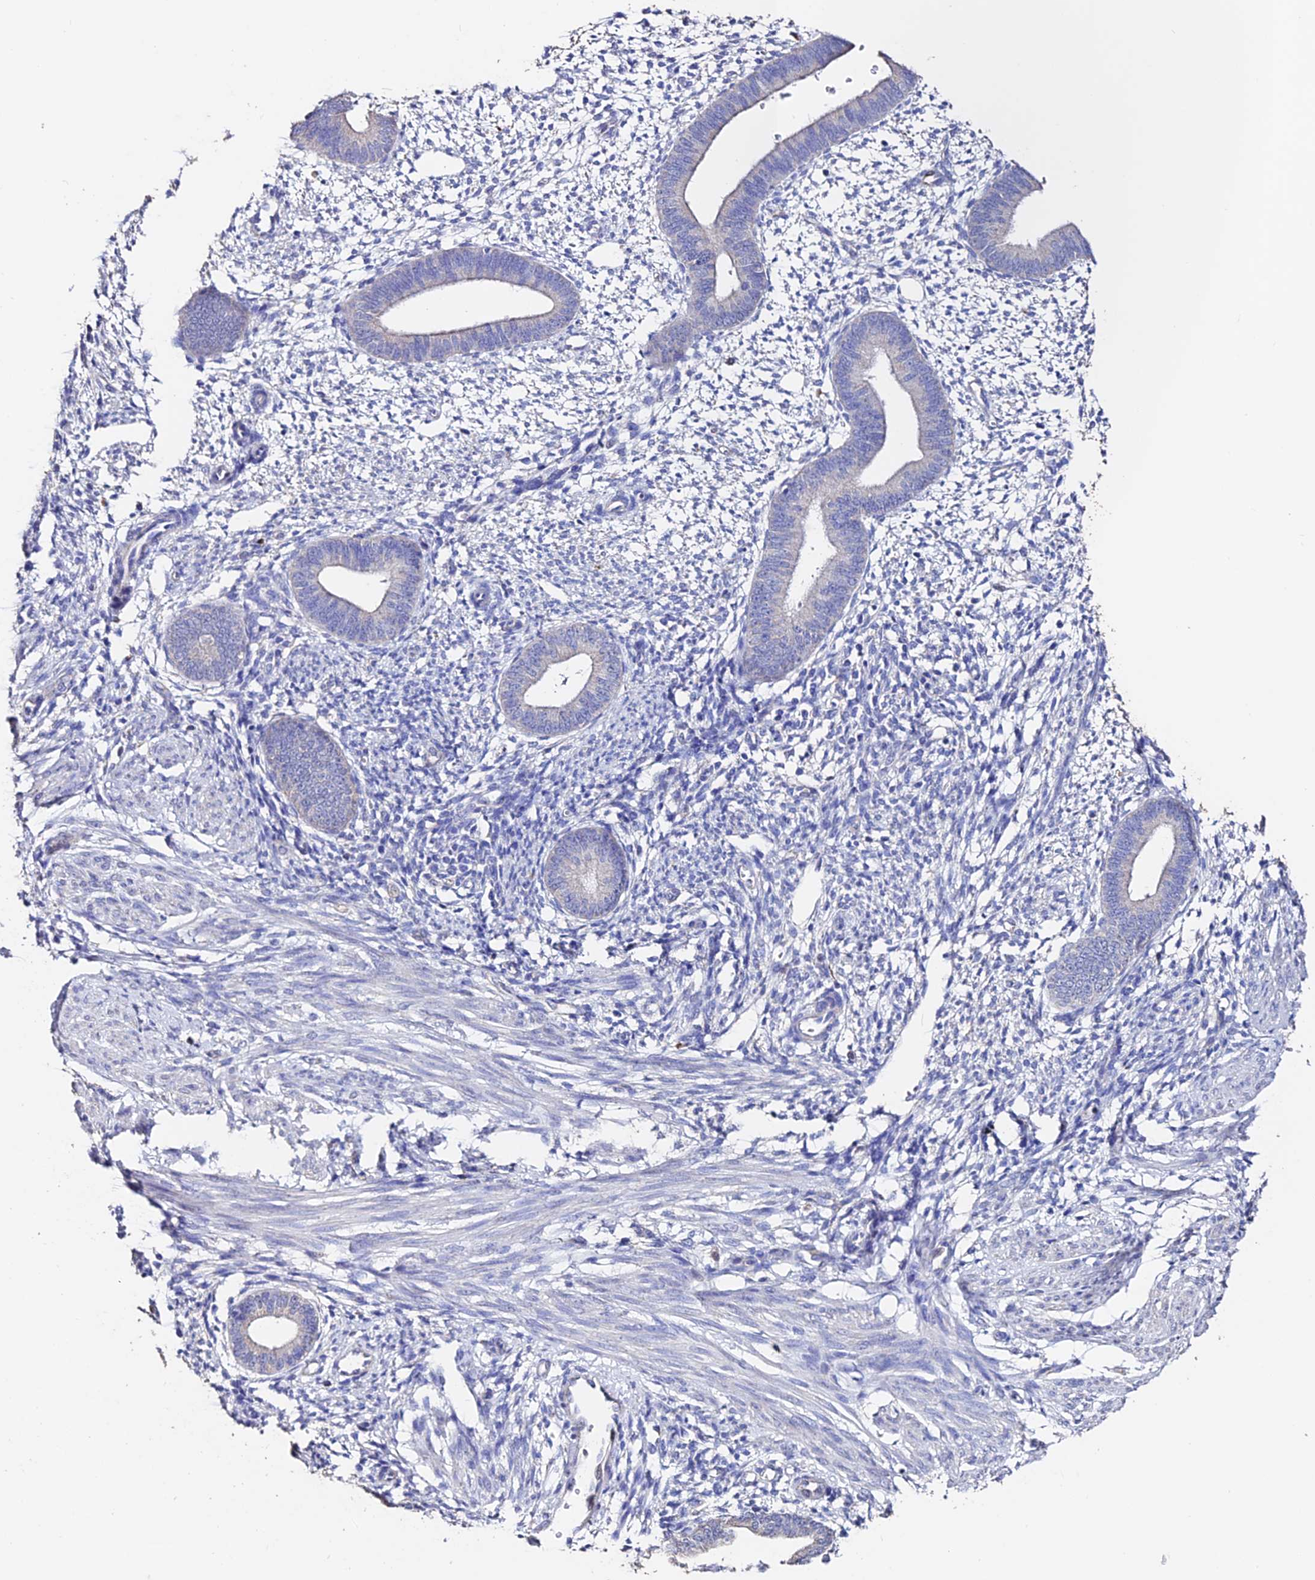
{"staining": {"intensity": "negative", "quantity": "none", "location": "none"}, "tissue": "endometrium", "cell_type": "Cells in endometrial stroma", "image_type": "normal", "snomed": [{"axis": "morphology", "description": "Normal tissue, NOS"}, {"axis": "topography", "description": "Endometrium"}], "caption": "This is an immunohistochemistry (IHC) micrograph of unremarkable human endometrium. There is no staining in cells in endometrial stroma.", "gene": "ESM1", "patient": {"sex": "female", "age": 46}}